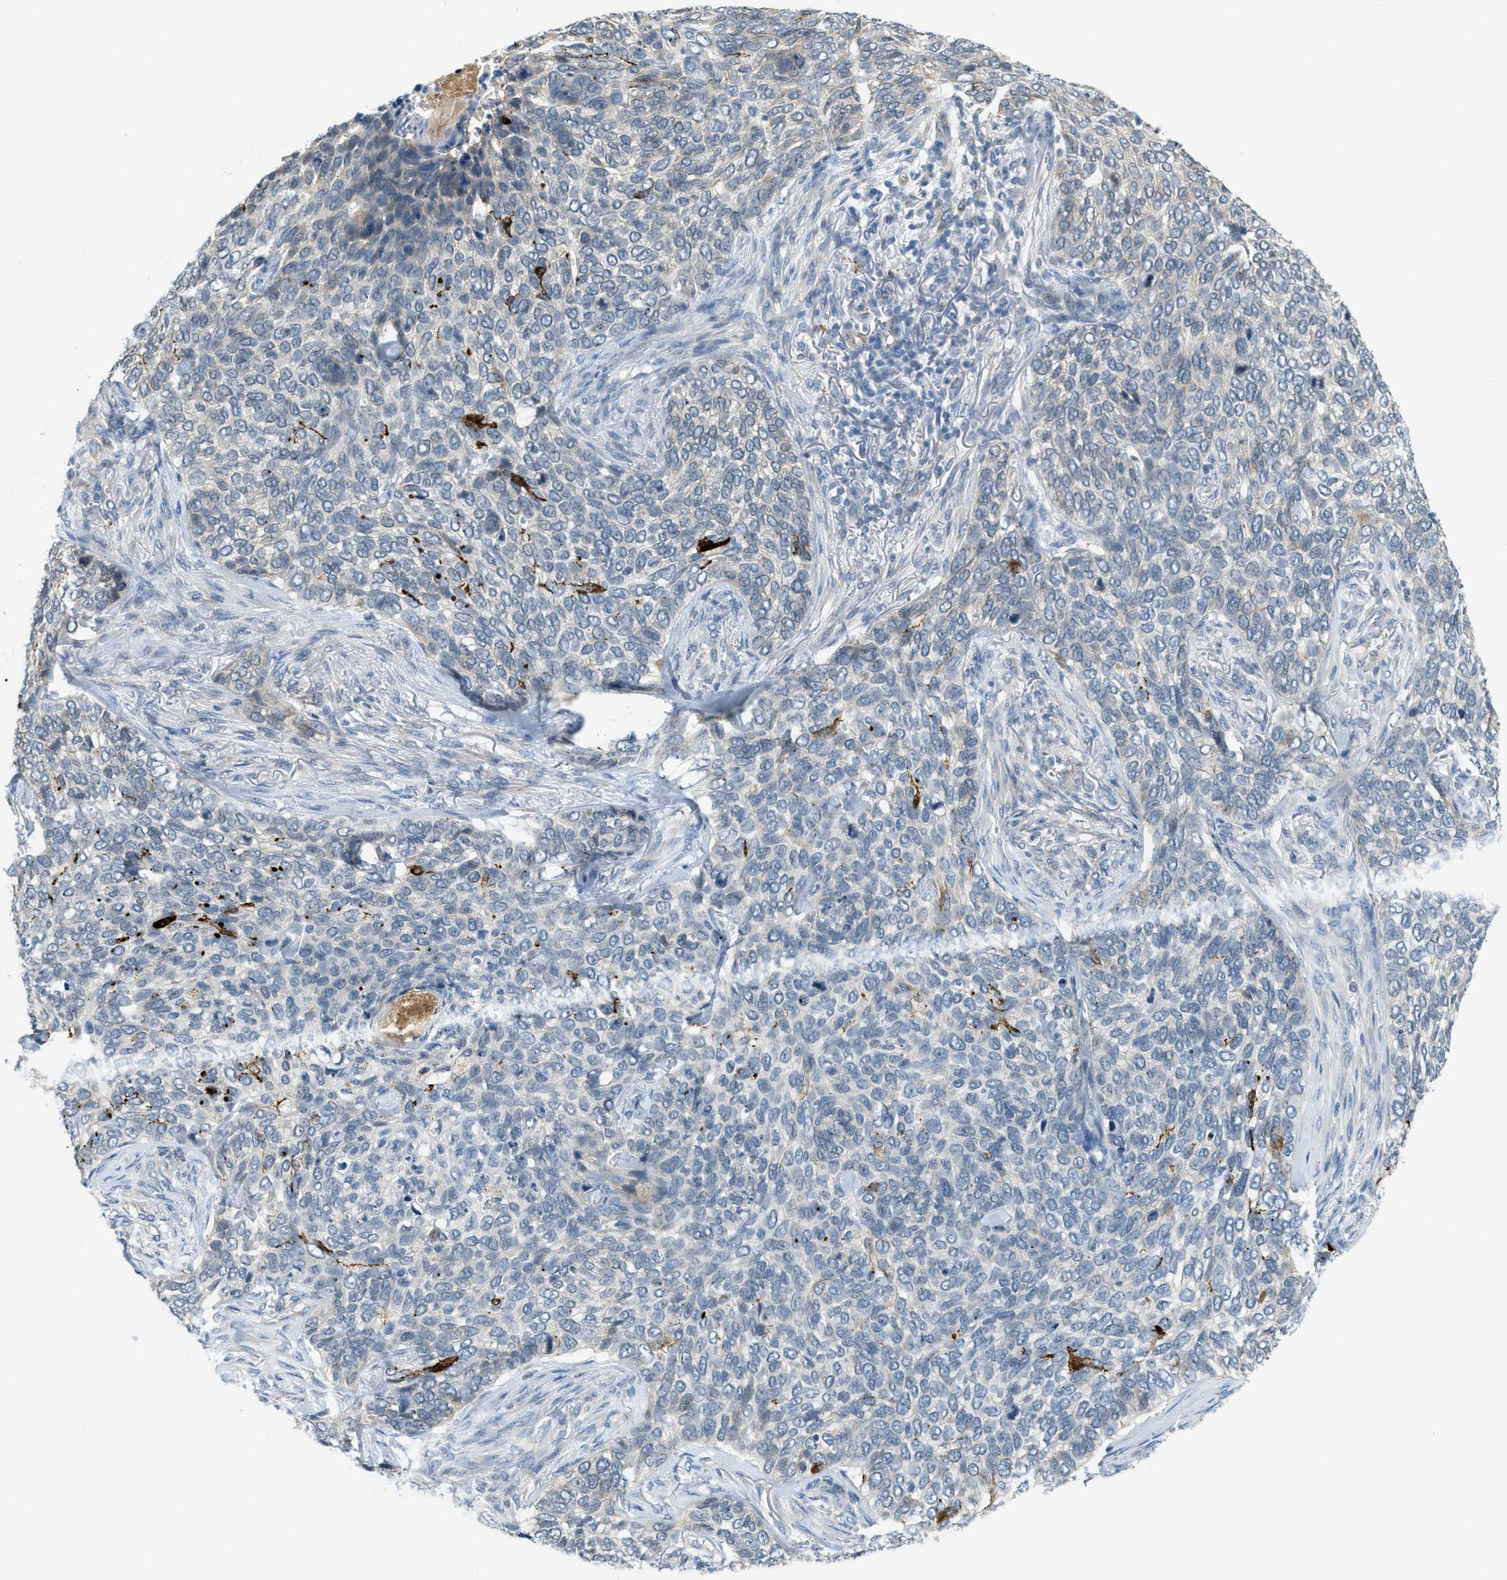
{"staining": {"intensity": "negative", "quantity": "none", "location": "none"}, "tissue": "skin cancer", "cell_type": "Tumor cells", "image_type": "cancer", "snomed": [{"axis": "morphology", "description": "Basal cell carcinoma"}, {"axis": "topography", "description": "Skin"}], "caption": "DAB (3,3'-diaminobenzidine) immunohistochemical staining of basal cell carcinoma (skin) displays no significant positivity in tumor cells.", "gene": "NME8", "patient": {"sex": "female", "age": 64}}